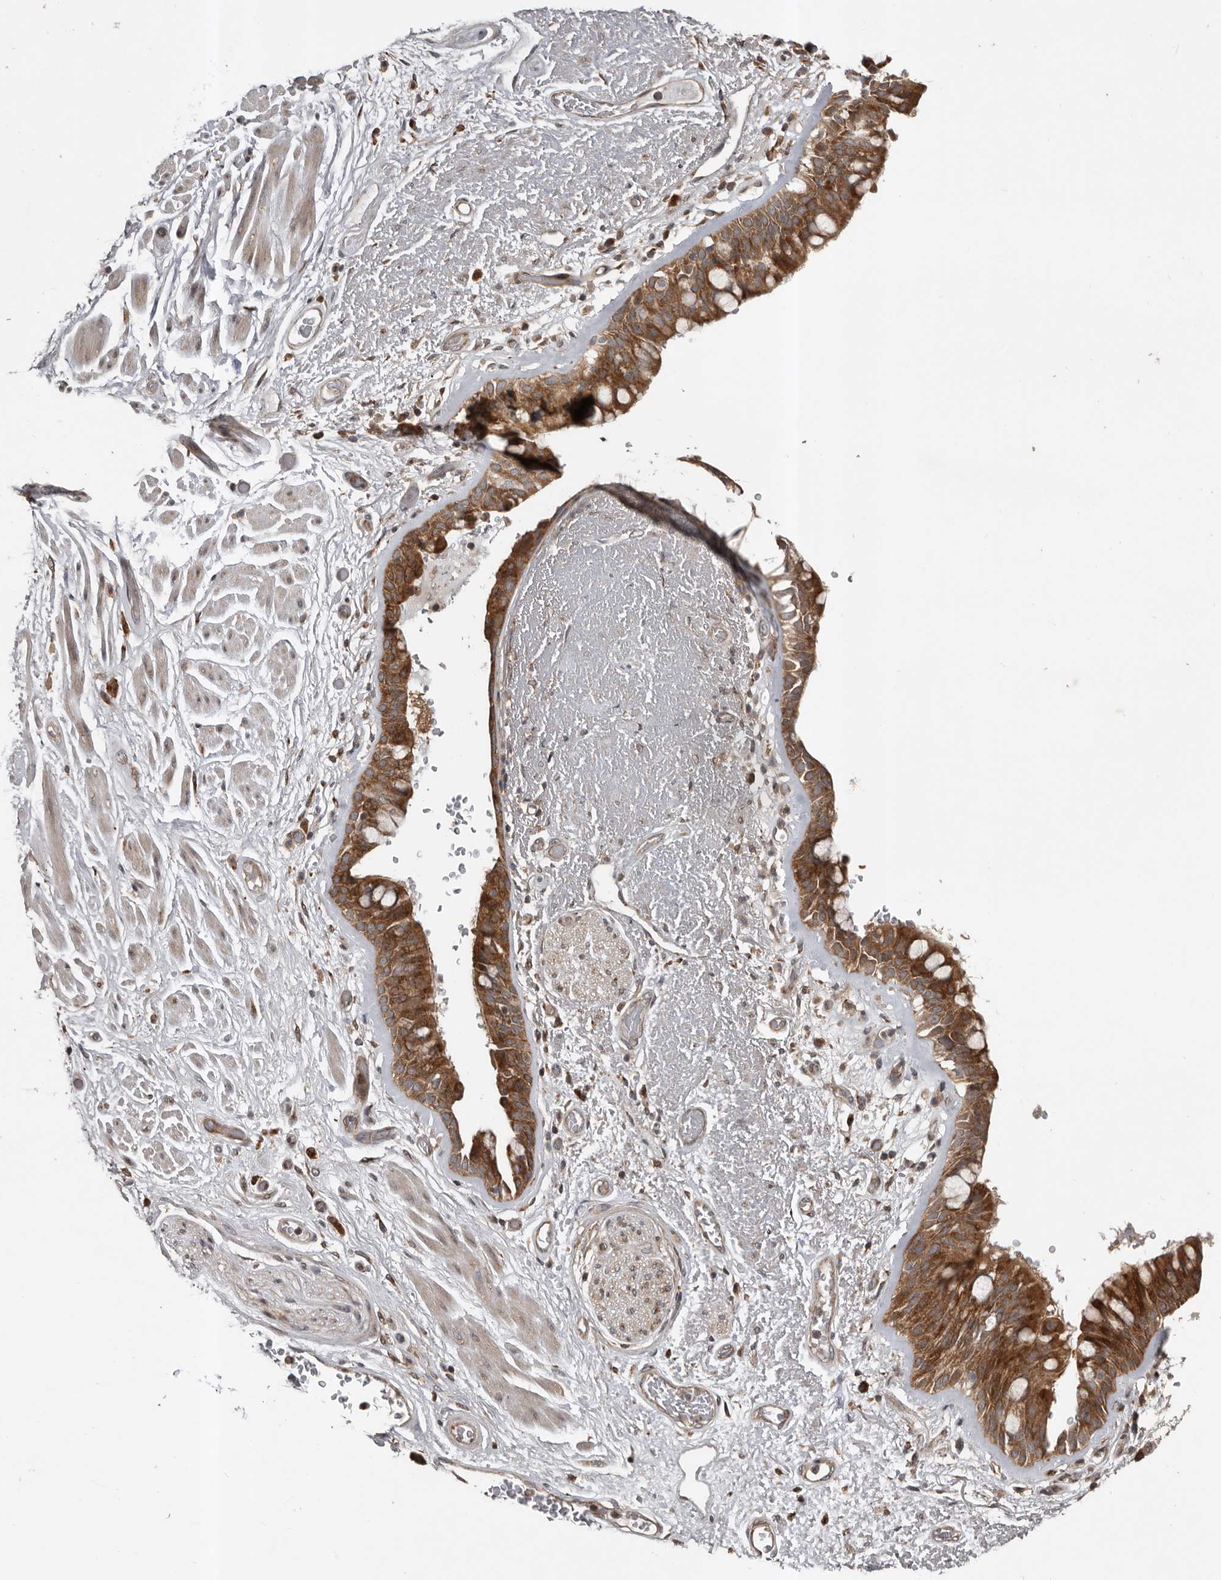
{"staining": {"intensity": "strong", "quantity": ">75%", "location": "cytoplasmic/membranous"}, "tissue": "bronchus", "cell_type": "Respiratory epithelial cells", "image_type": "normal", "snomed": [{"axis": "morphology", "description": "Normal tissue, NOS"}, {"axis": "morphology", "description": "Squamous cell carcinoma, NOS"}, {"axis": "topography", "description": "Lymph node"}, {"axis": "topography", "description": "Bronchus"}, {"axis": "topography", "description": "Lung"}], "caption": "Approximately >75% of respiratory epithelial cells in unremarkable human bronchus show strong cytoplasmic/membranous protein expression as visualized by brown immunohistochemical staining.", "gene": "CCDC190", "patient": {"sex": "male", "age": 66}}